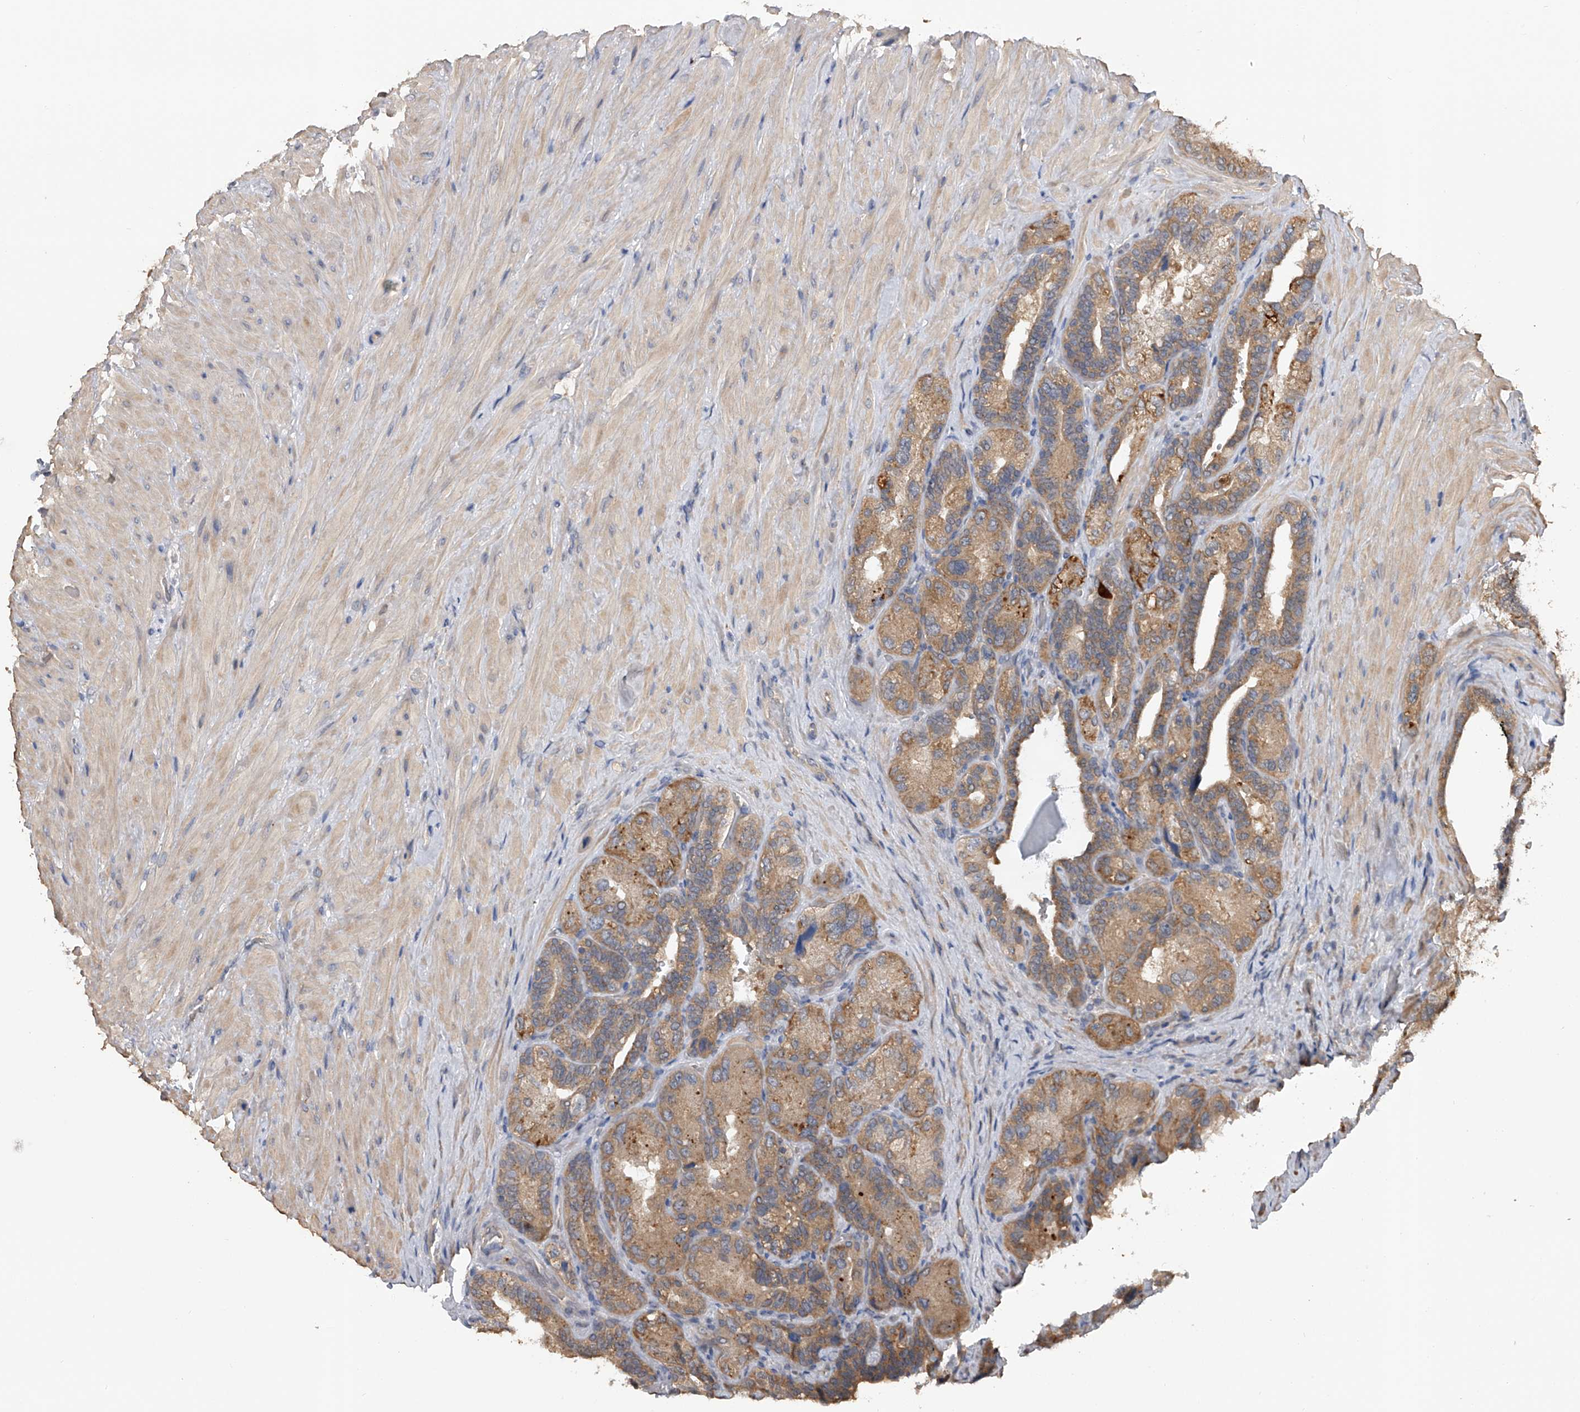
{"staining": {"intensity": "moderate", "quantity": ">75%", "location": "cytoplasmic/membranous"}, "tissue": "seminal vesicle", "cell_type": "Glandular cells", "image_type": "normal", "snomed": [{"axis": "morphology", "description": "Normal tissue, NOS"}, {"axis": "topography", "description": "Prostate"}, {"axis": "topography", "description": "Seminal veicle"}], "caption": "Protein expression analysis of normal seminal vesicle reveals moderate cytoplasmic/membranous staining in about >75% of glandular cells. (Brightfield microscopy of DAB IHC at high magnification).", "gene": "CFAP298", "patient": {"sex": "male", "age": 67}}